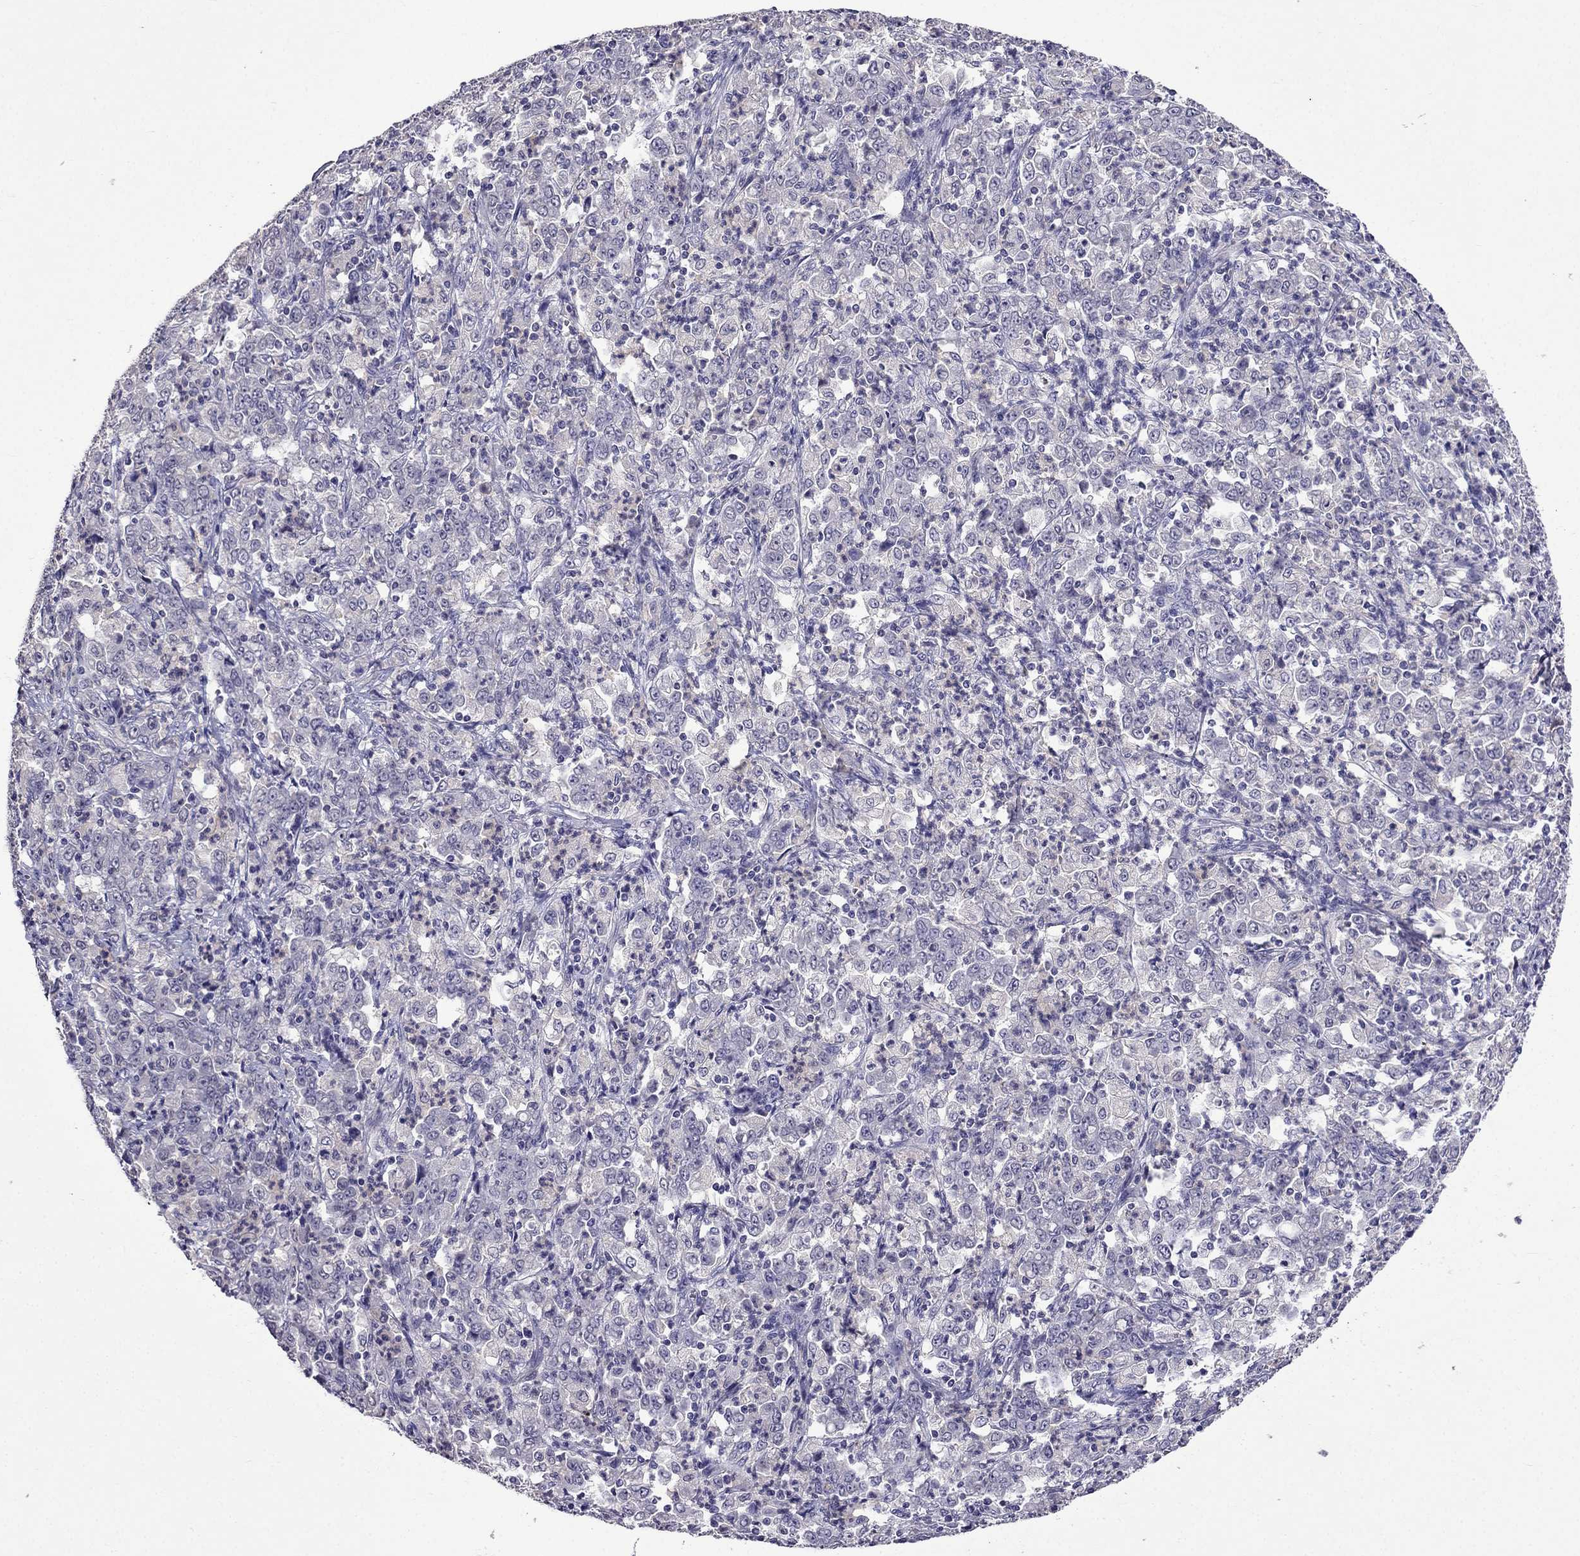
{"staining": {"intensity": "negative", "quantity": "none", "location": "none"}, "tissue": "stomach cancer", "cell_type": "Tumor cells", "image_type": "cancer", "snomed": [{"axis": "morphology", "description": "Adenocarcinoma, NOS"}, {"axis": "topography", "description": "Stomach, lower"}], "caption": "An IHC micrograph of stomach cancer is shown. There is no staining in tumor cells of stomach cancer. The staining is performed using DAB brown chromogen with nuclei counter-stained in using hematoxylin.", "gene": "AQP9", "patient": {"sex": "female", "age": 71}}